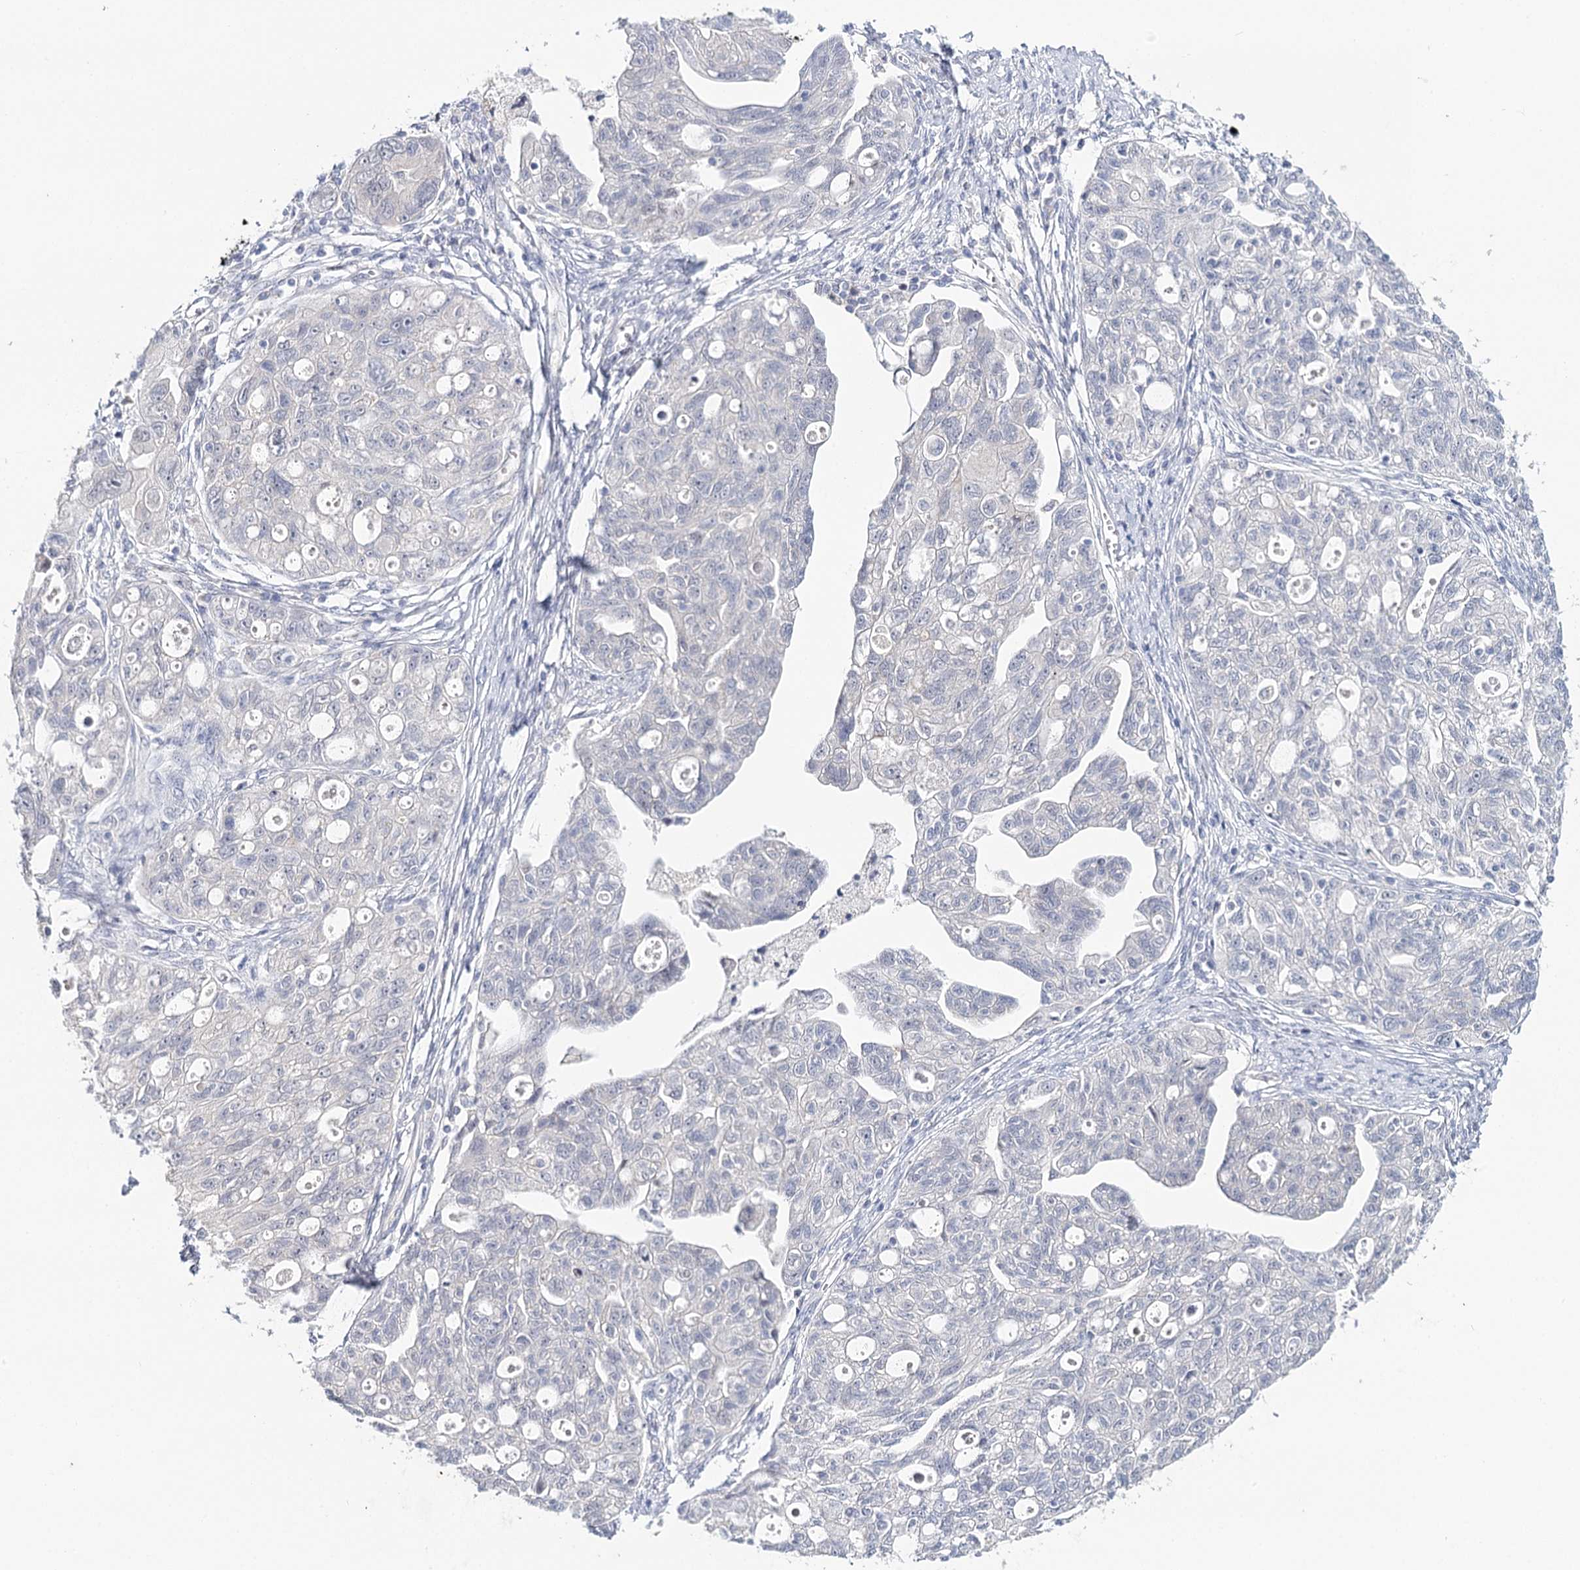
{"staining": {"intensity": "negative", "quantity": "none", "location": "none"}, "tissue": "ovarian cancer", "cell_type": "Tumor cells", "image_type": "cancer", "snomed": [{"axis": "morphology", "description": "Carcinoma, NOS"}, {"axis": "morphology", "description": "Cystadenocarcinoma, serous, NOS"}, {"axis": "topography", "description": "Ovary"}], "caption": "Human serous cystadenocarcinoma (ovarian) stained for a protein using immunohistochemistry (IHC) shows no expression in tumor cells.", "gene": "TP53", "patient": {"sex": "female", "age": 69}}